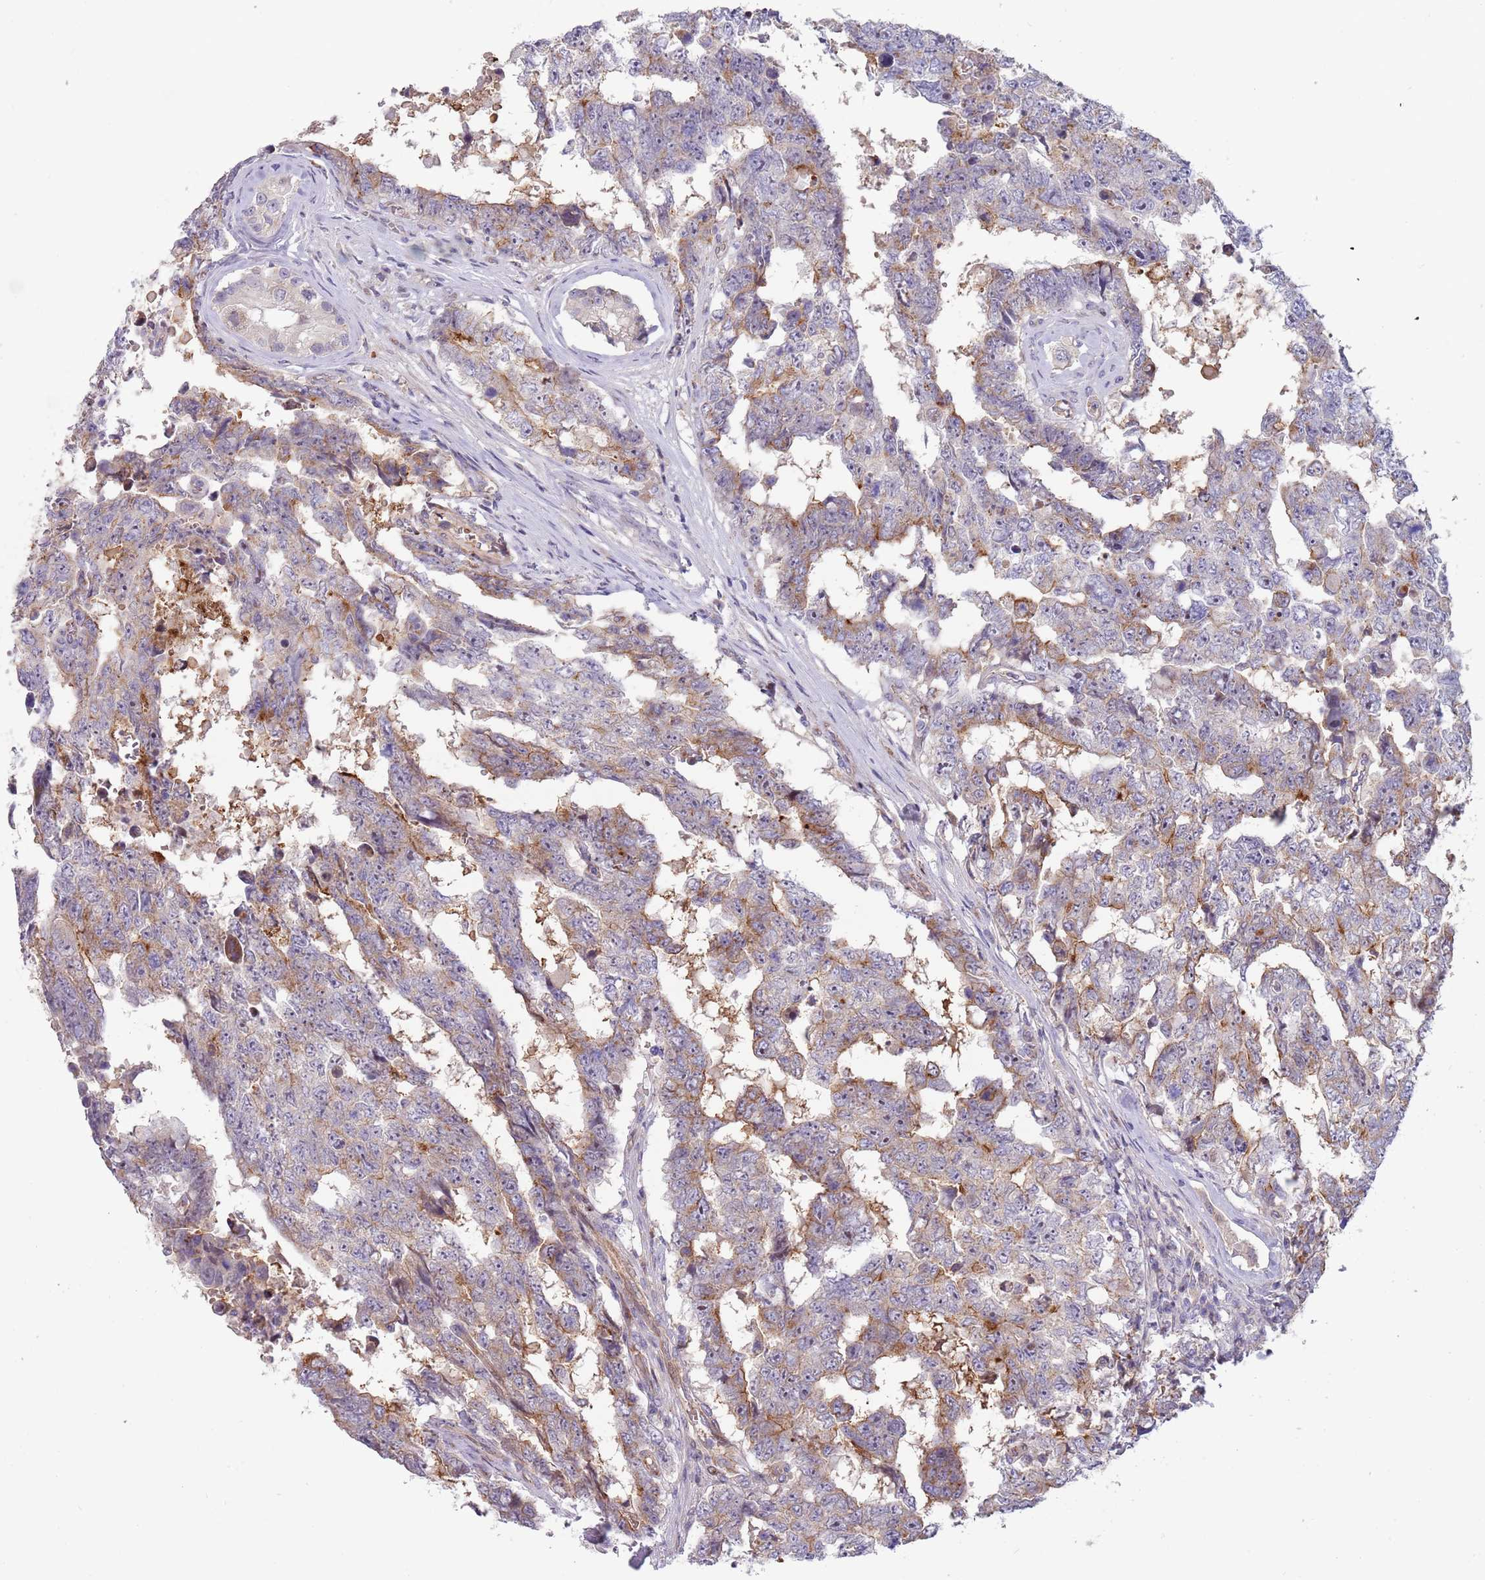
{"staining": {"intensity": "moderate", "quantity": "25%-75%", "location": "cytoplasmic/membranous"}, "tissue": "testis cancer", "cell_type": "Tumor cells", "image_type": "cancer", "snomed": [{"axis": "morphology", "description": "Normal tissue, NOS"}, {"axis": "morphology", "description": "Carcinoma, Embryonal, NOS"}, {"axis": "topography", "description": "Testis"}, {"axis": "topography", "description": "Epididymis"}], "caption": "Testis embryonal carcinoma stained with a protein marker shows moderate staining in tumor cells.", "gene": "ITGB6", "patient": {"sex": "male", "age": 25}}